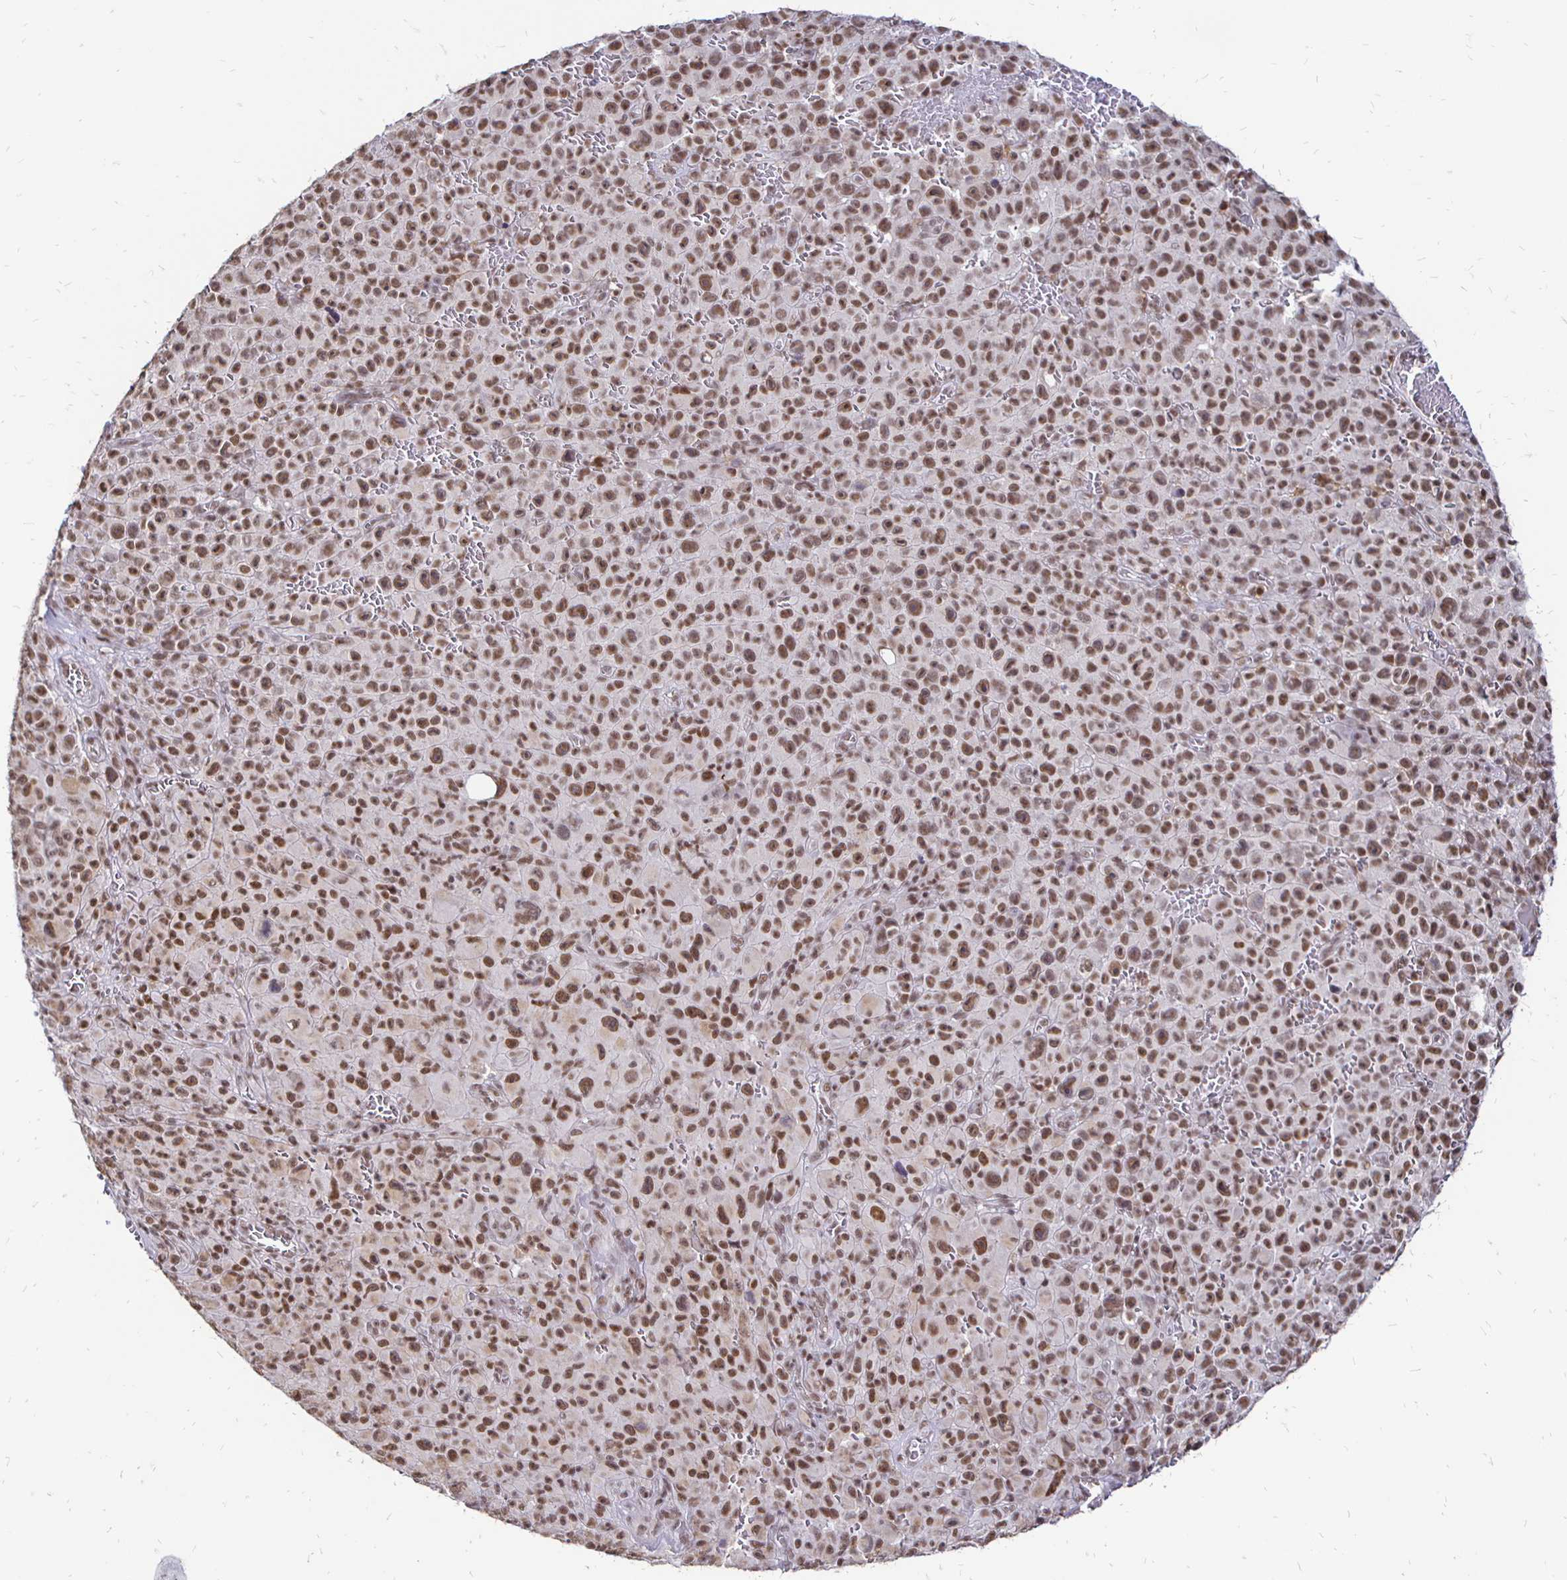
{"staining": {"intensity": "moderate", "quantity": ">75%", "location": "nuclear"}, "tissue": "melanoma", "cell_type": "Tumor cells", "image_type": "cancer", "snomed": [{"axis": "morphology", "description": "Malignant melanoma, NOS"}, {"axis": "topography", "description": "Skin"}], "caption": "Moderate nuclear positivity for a protein is identified in approximately >75% of tumor cells of melanoma using immunohistochemistry (IHC).", "gene": "SIN3A", "patient": {"sex": "female", "age": 82}}